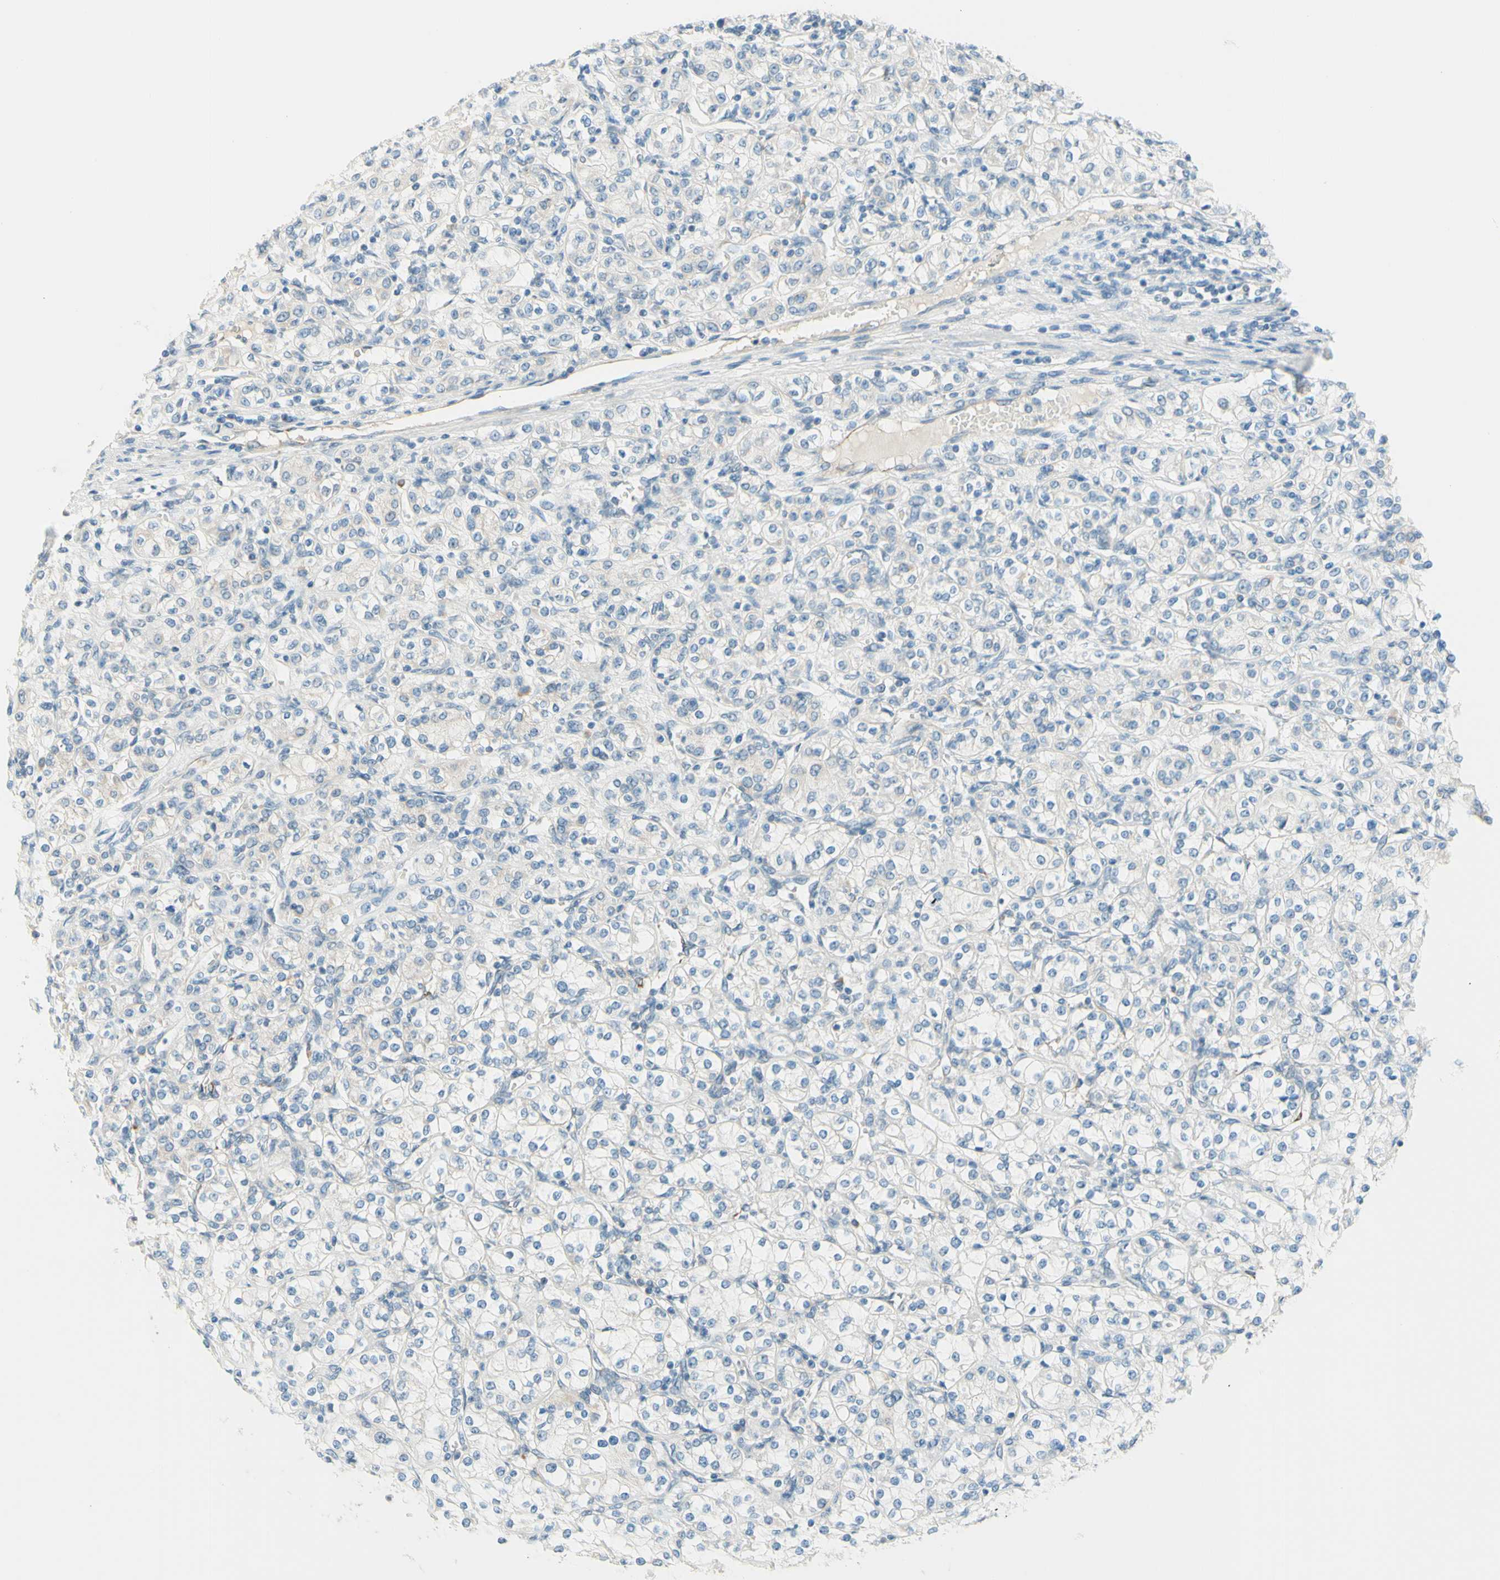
{"staining": {"intensity": "negative", "quantity": "none", "location": "none"}, "tissue": "renal cancer", "cell_type": "Tumor cells", "image_type": "cancer", "snomed": [{"axis": "morphology", "description": "Adenocarcinoma, NOS"}, {"axis": "topography", "description": "Kidney"}], "caption": "High magnification brightfield microscopy of renal adenocarcinoma stained with DAB (3,3'-diaminobenzidine) (brown) and counterstained with hematoxylin (blue): tumor cells show no significant expression.", "gene": "JPH1", "patient": {"sex": "male", "age": 77}}